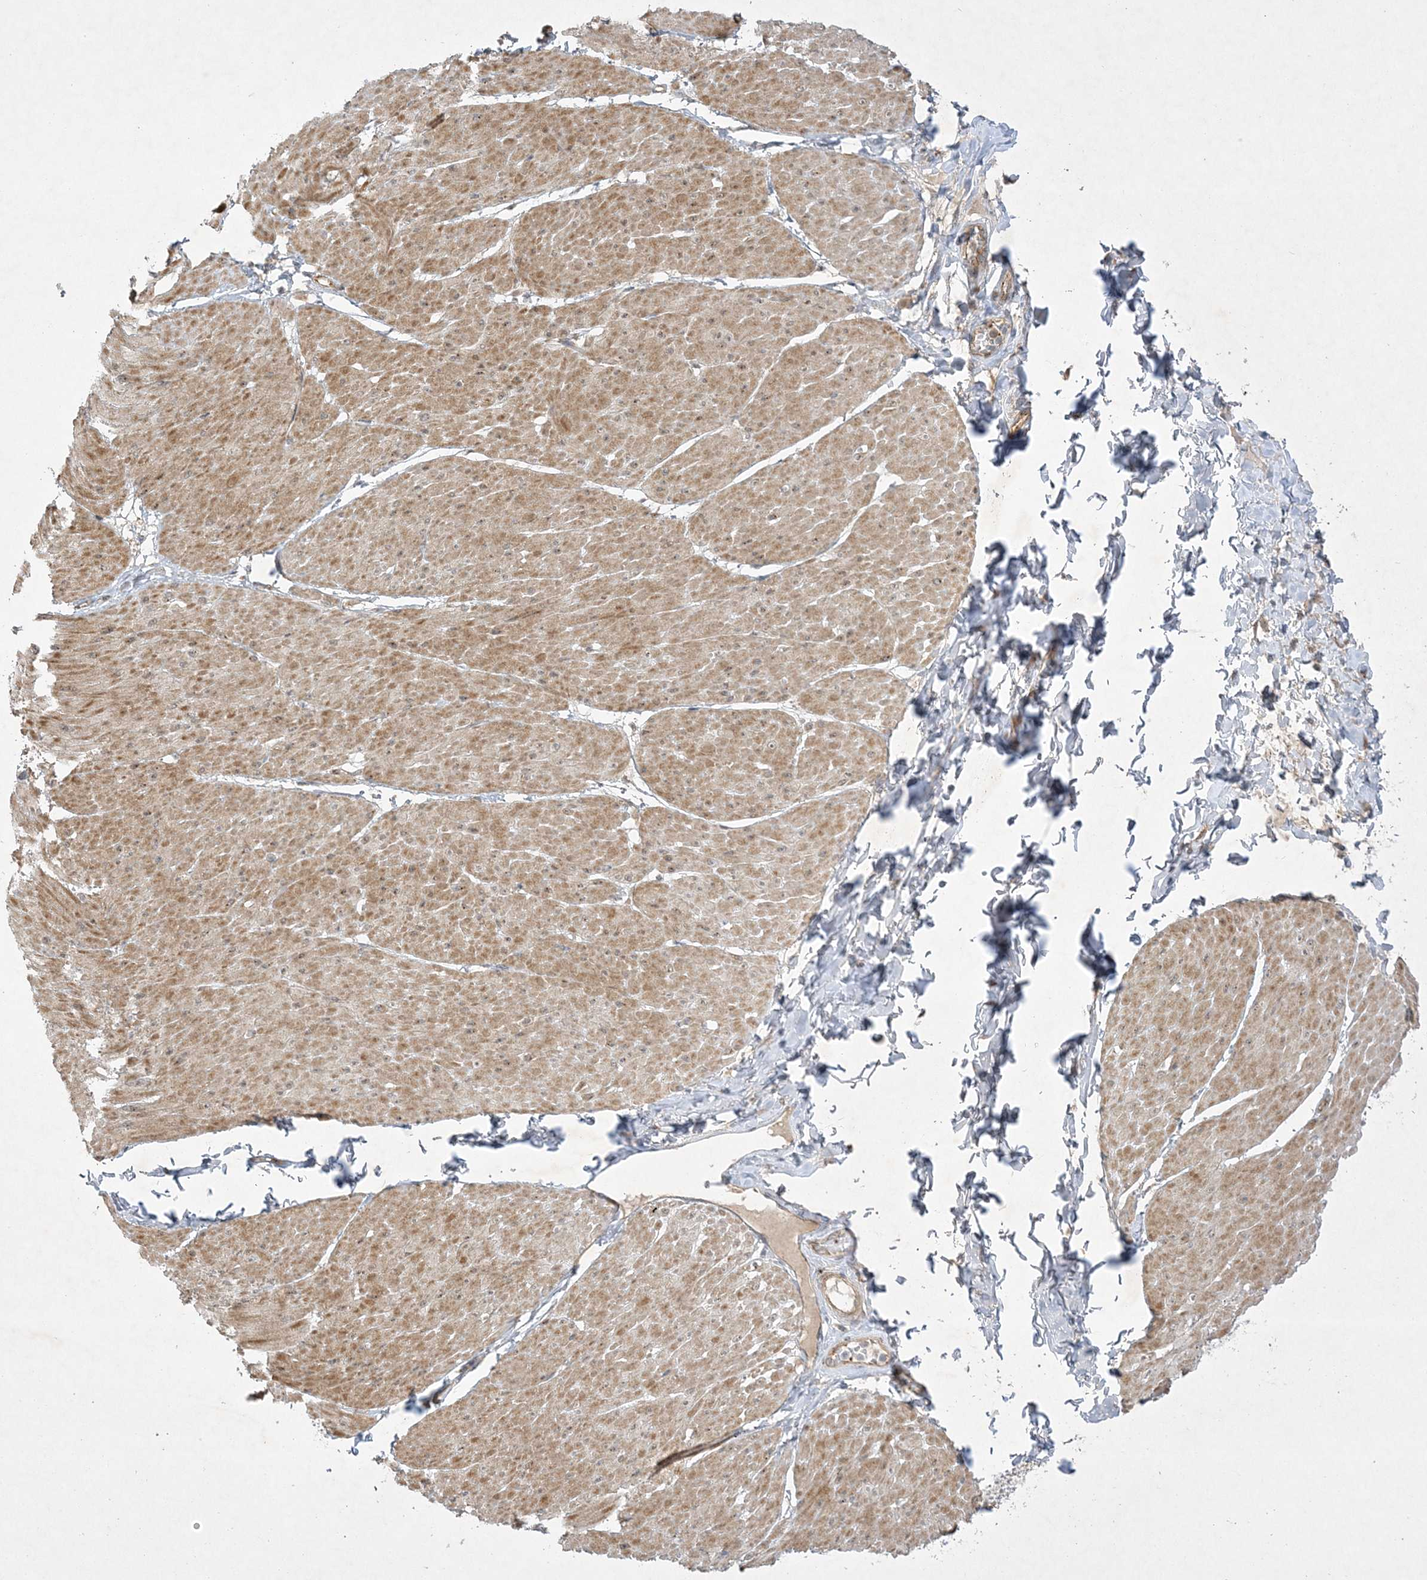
{"staining": {"intensity": "moderate", "quantity": ">75%", "location": "cytoplasmic/membranous"}, "tissue": "smooth muscle", "cell_type": "Smooth muscle cells", "image_type": "normal", "snomed": [{"axis": "morphology", "description": "Urothelial carcinoma, High grade"}, {"axis": "topography", "description": "Urinary bladder"}], "caption": "Benign smooth muscle reveals moderate cytoplasmic/membranous expression in about >75% of smooth muscle cells, visualized by immunohistochemistry.", "gene": "NAF1", "patient": {"sex": "male", "age": 46}}